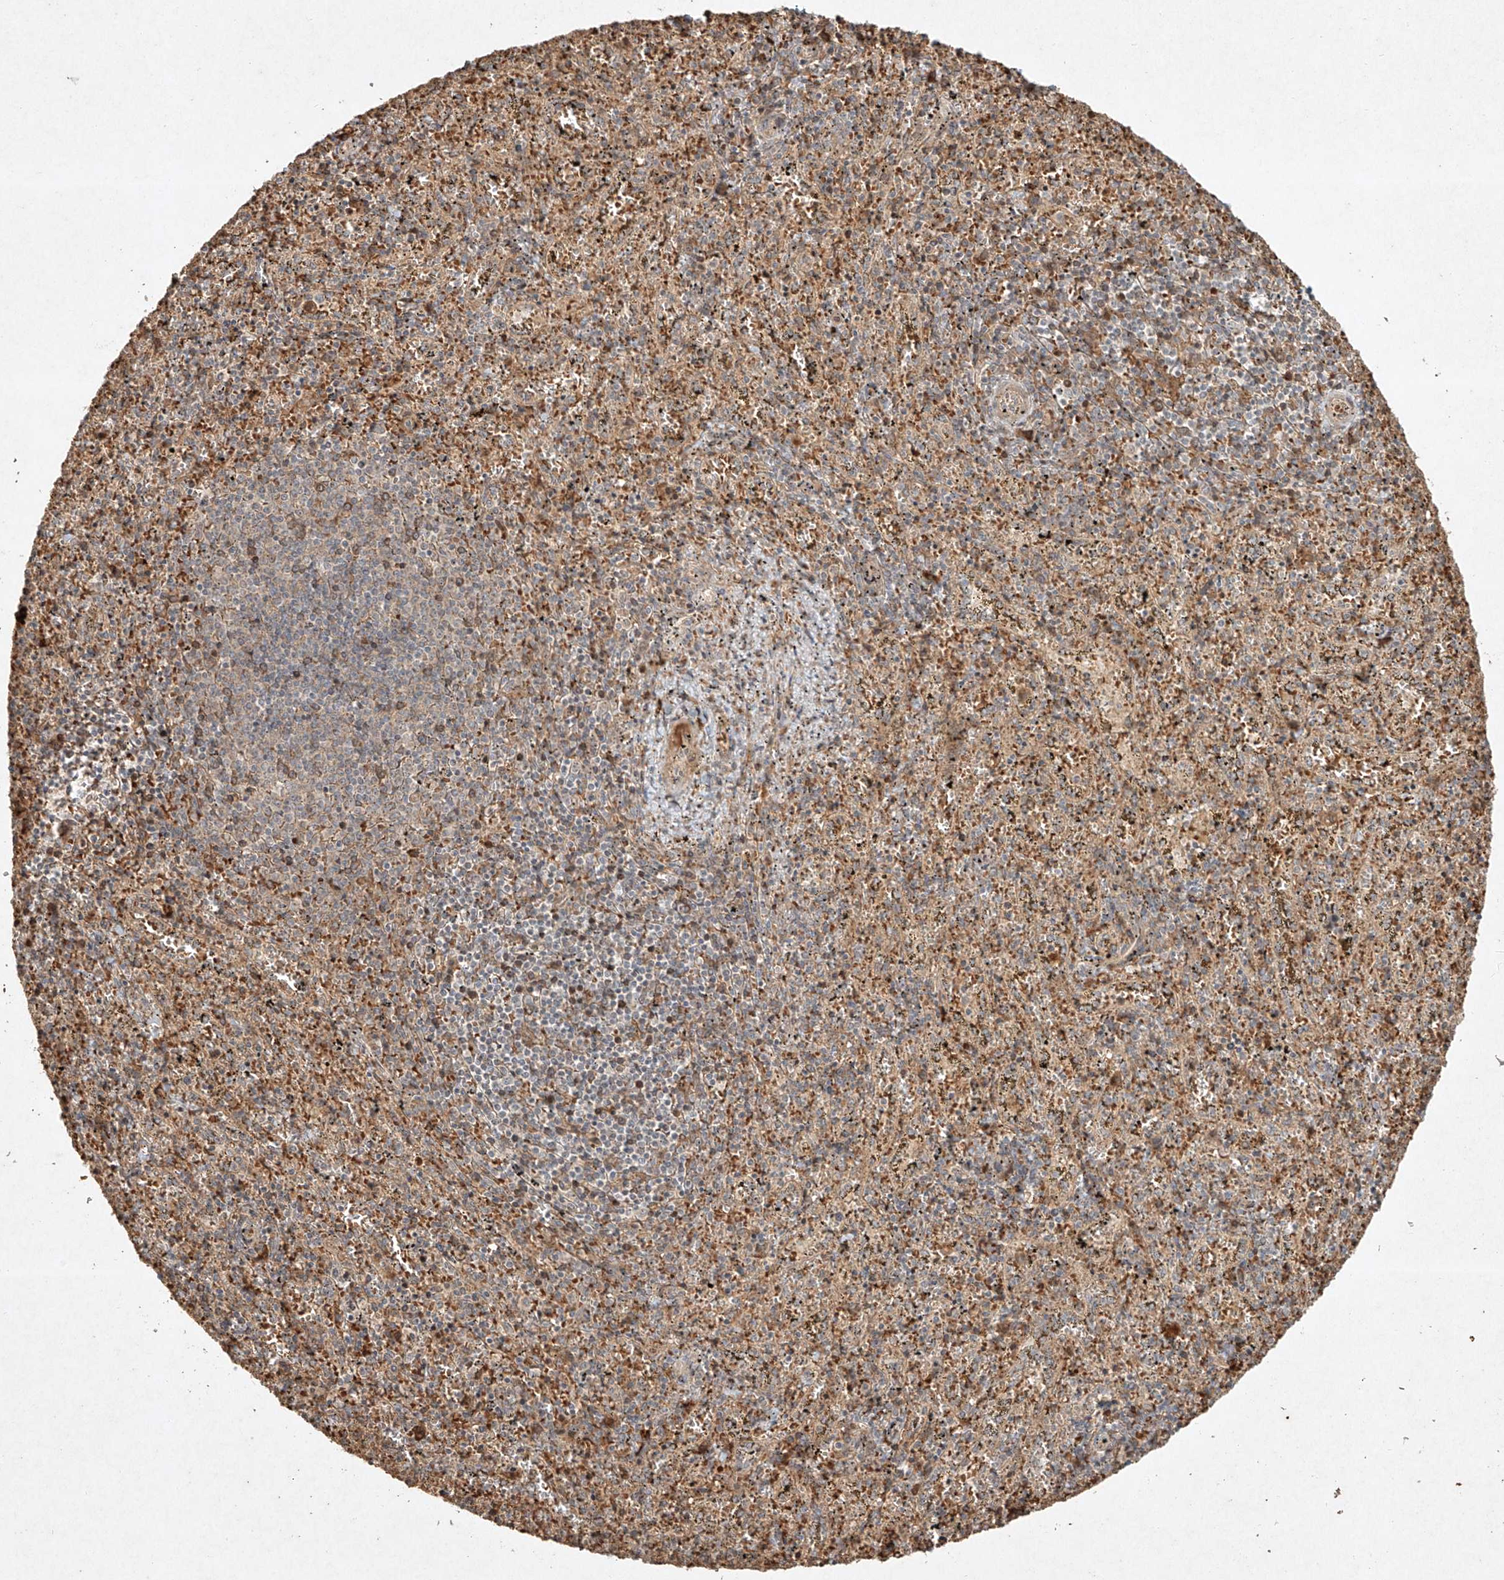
{"staining": {"intensity": "weak", "quantity": "25%-75%", "location": "cytoplasmic/membranous"}, "tissue": "spleen", "cell_type": "Cells in red pulp", "image_type": "normal", "snomed": [{"axis": "morphology", "description": "Normal tissue, NOS"}, {"axis": "topography", "description": "Spleen"}], "caption": "High-power microscopy captured an immunohistochemistry histopathology image of normal spleen, revealing weak cytoplasmic/membranous positivity in approximately 25%-75% of cells in red pulp. (IHC, brightfield microscopy, high magnification).", "gene": "CYYR1", "patient": {"sex": "male", "age": 11}}